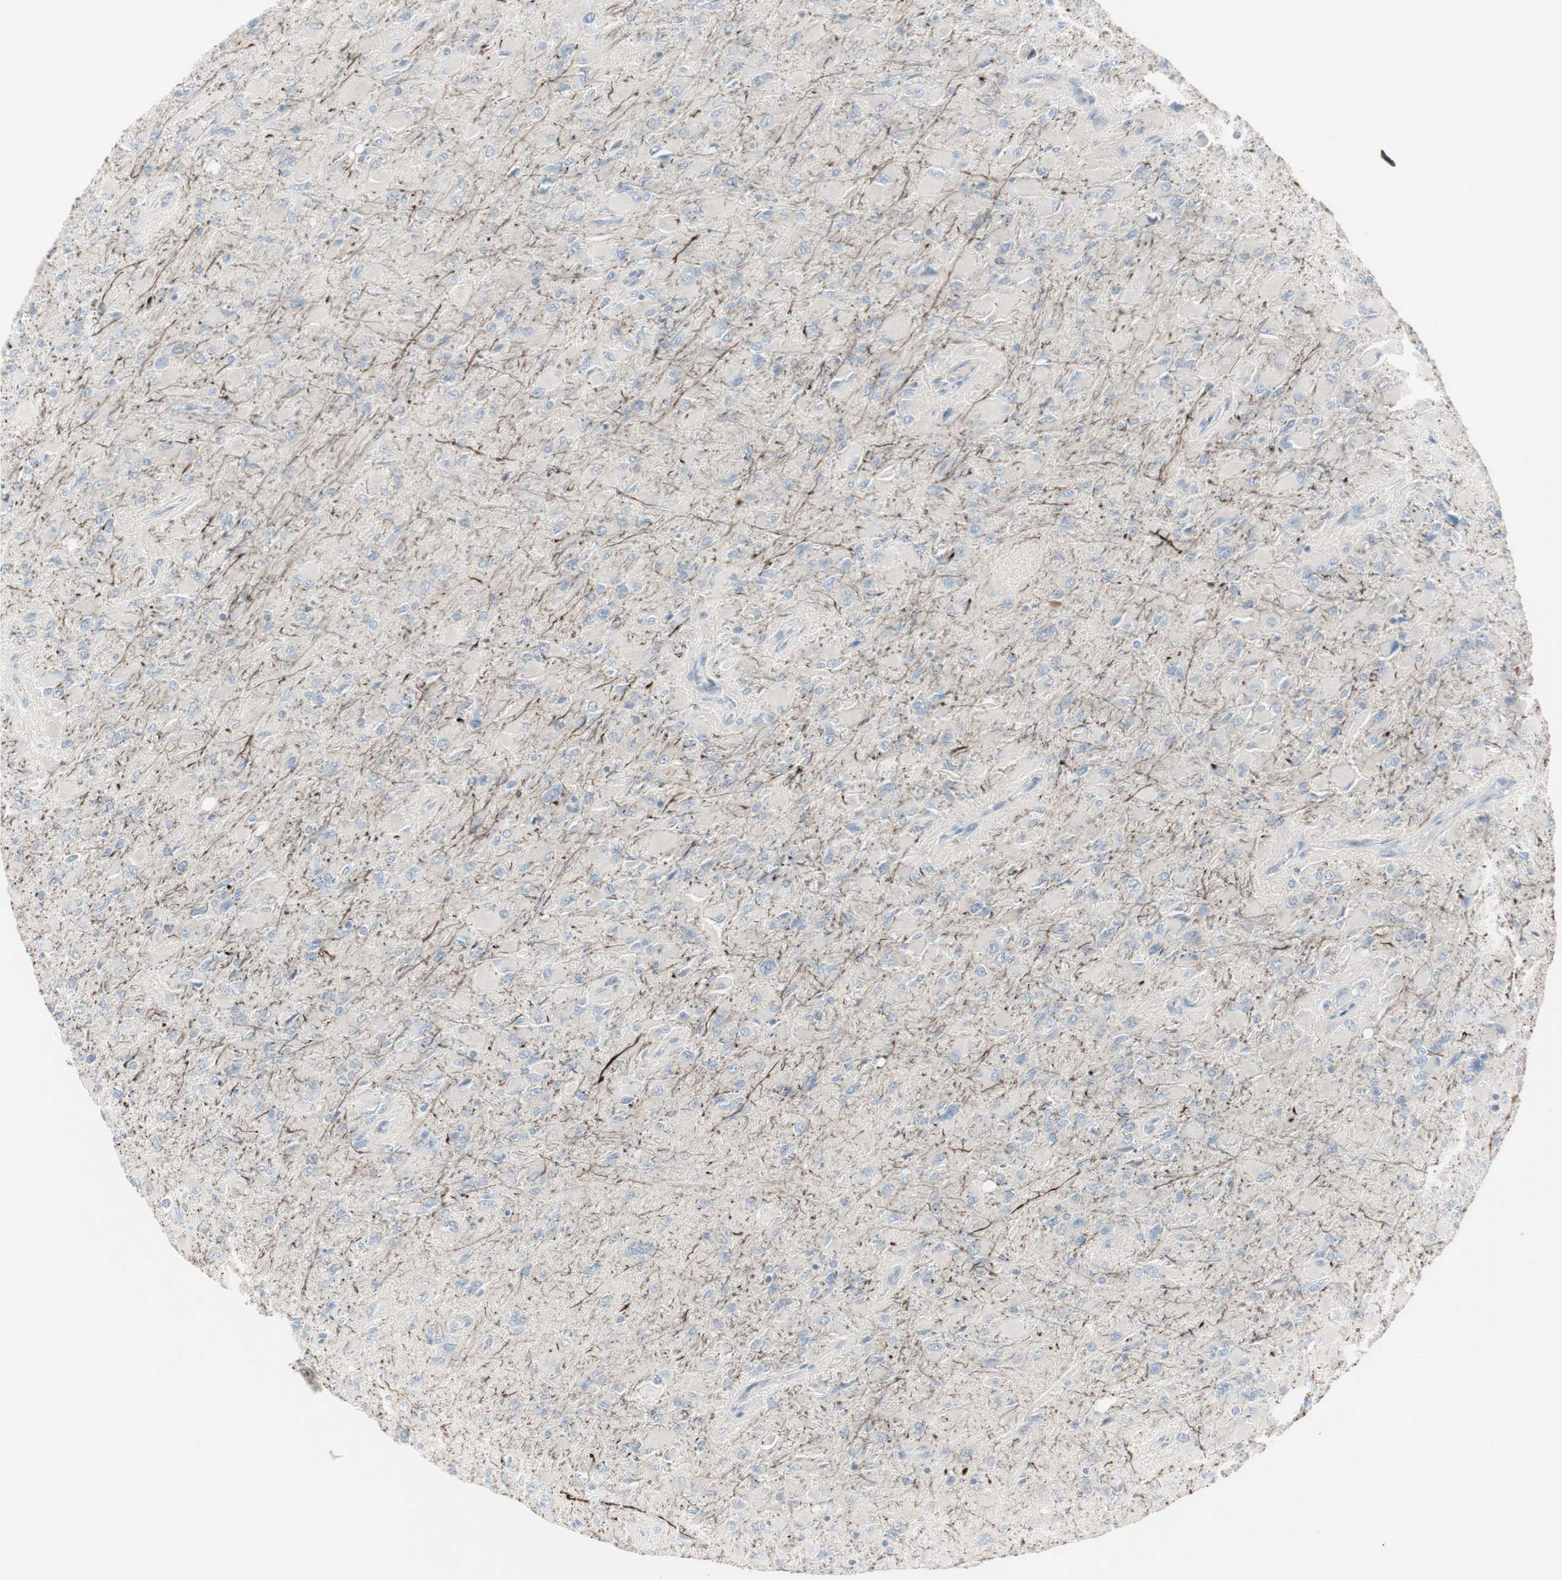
{"staining": {"intensity": "negative", "quantity": "none", "location": "none"}, "tissue": "glioma", "cell_type": "Tumor cells", "image_type": "cancer", "snomed": [{"axis": "morphology", "description": "Glioma, malignant, High grade"}, {"axis": "topography", "description": "Cerebral cortex"}], "caption": "Tumor cells are negative for brown protein staining in glioma. Nuclei are stained in blue.", "gene": "DMPK", "patient": {"sex": "female", "age": 36}}